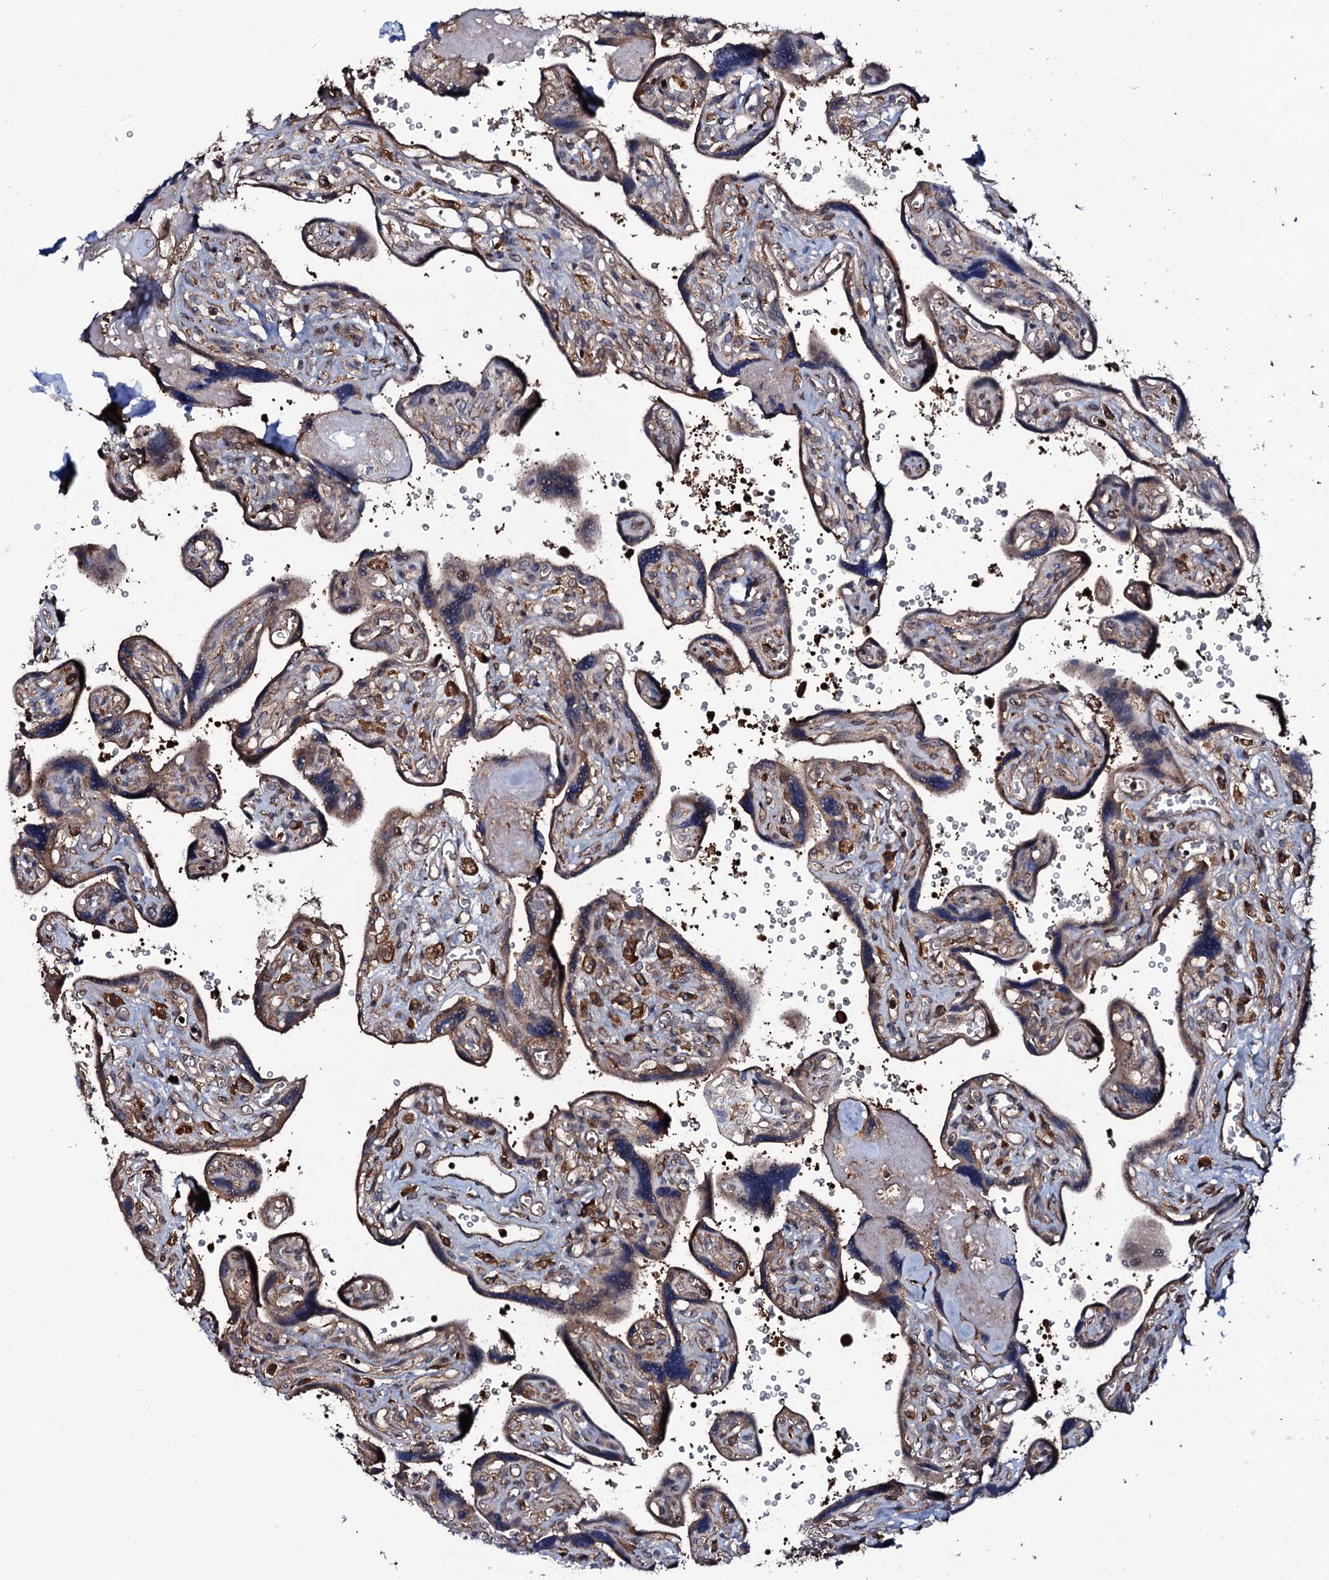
{"staining": {"intensity": "moderate", "quantity": ">75%", "location": "cytoplasmic/membranous"}, "tissue": "placenta", "cell_type": "Trophoblastic cells", "image_type": "normal", "snomed": [{"axis": "morphology", "description": "Normal tissue, NOS"}, {"axis": "topography", "description": "Placenta"}], "caption": "Moderate cytoplasmic/membranous expression is present in about >75% of trophoblastic cells in unremarkable placenta. (IHC, brightfield microscopy, high magnification).", "gene": "COG6", "patient": {"sex": "female", "age": 39}}